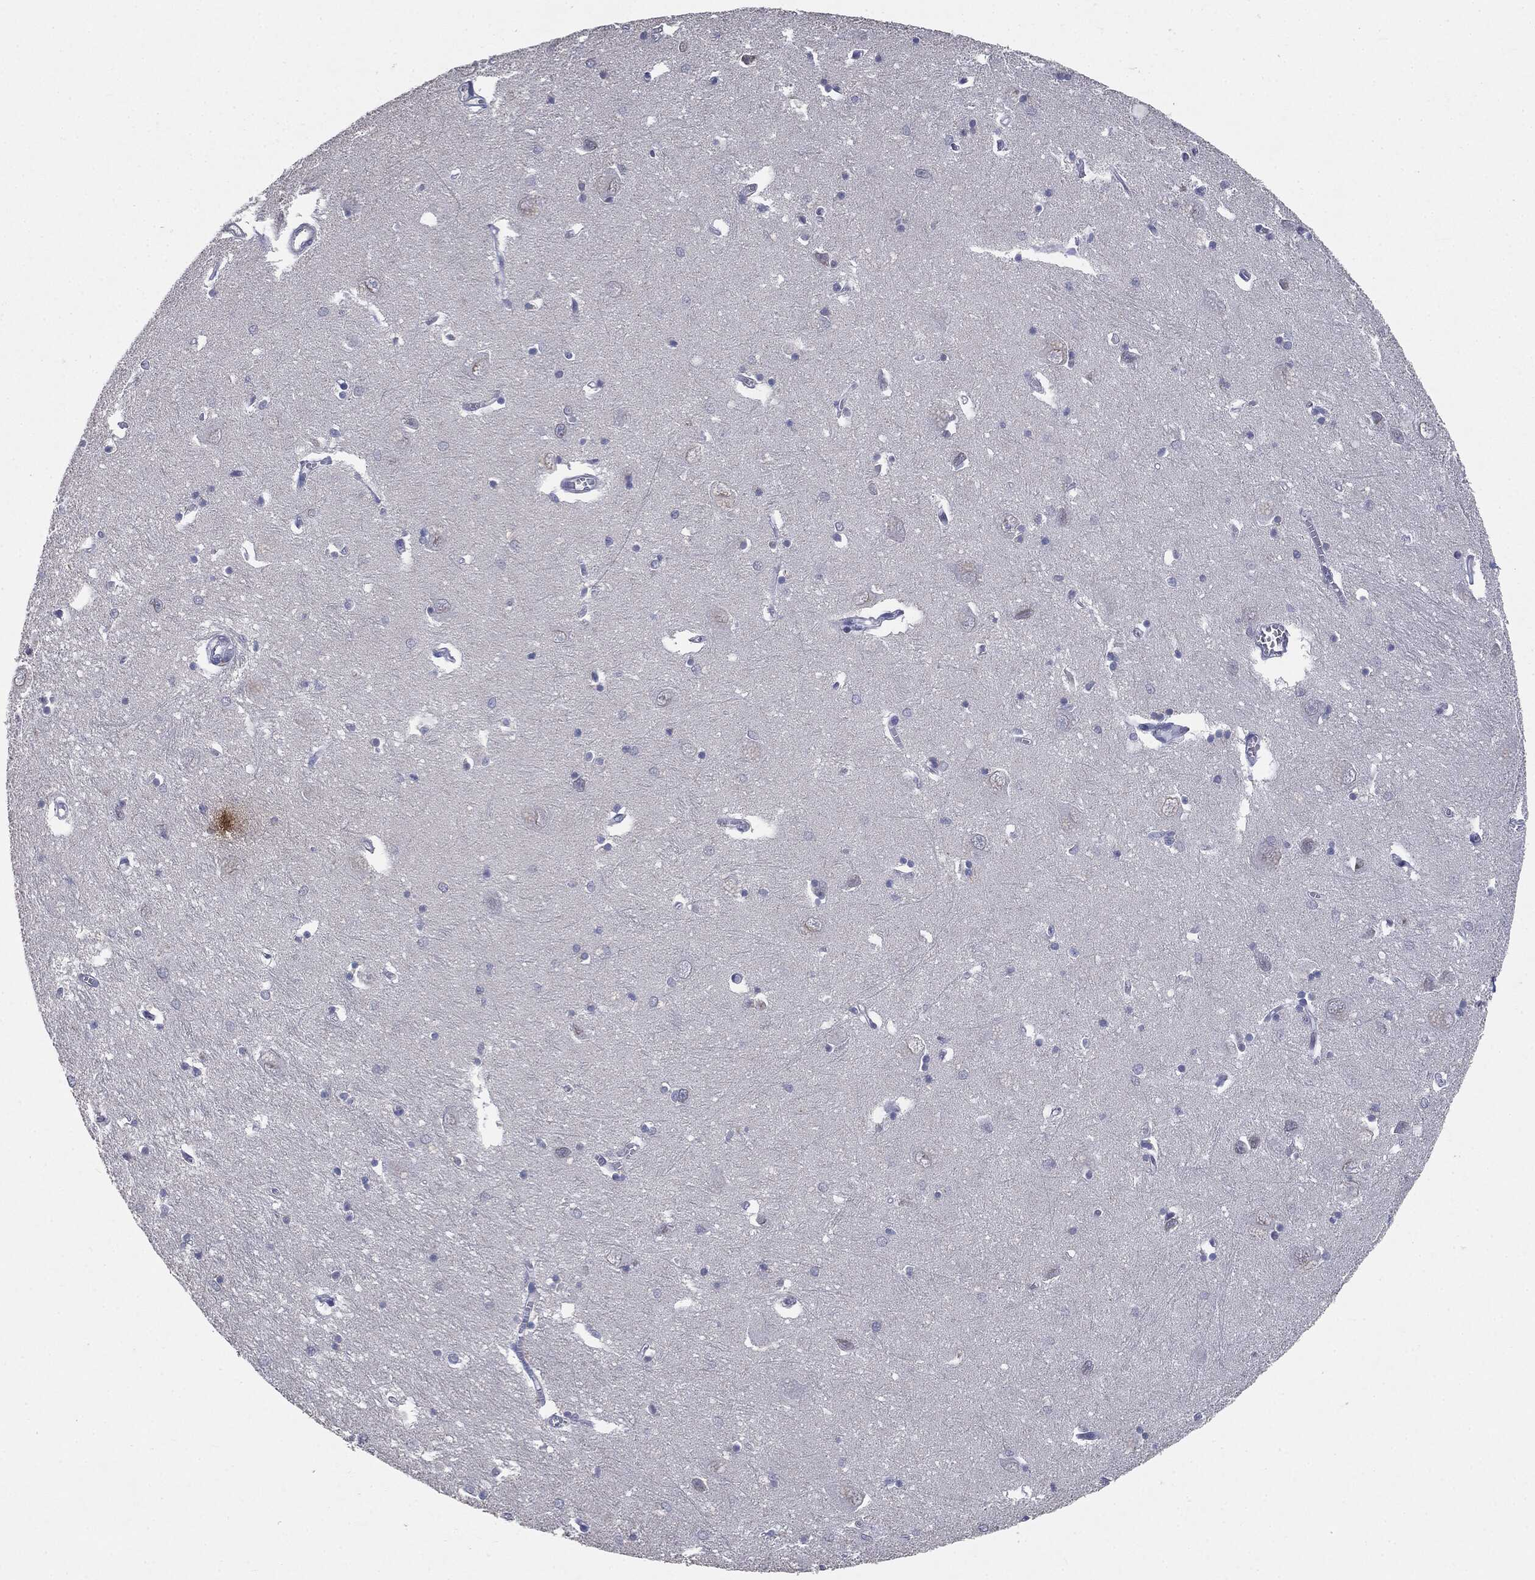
{"staining": {"intensity": "negative", "quantity": "none", "location": "none"}, "tissue": "caudate", "cell_type": "Glial cells", "image_type": "normal", "snomed": [{"axis": "morphology", "description": "Normal tissue, NOS"}, {"axis": "topography", "description": "Lateral ventricle wall"}], "caption": "IHC image of normal caudate: human caudate stained with DAB exhibits no significant protein expression in glial cells. The staining is performed using DAB brown chromogen with nuclei counter-stained in using hematoxylin.", "gene": "SLC2A2", "patient": {"sex": "male", "age": 54}}